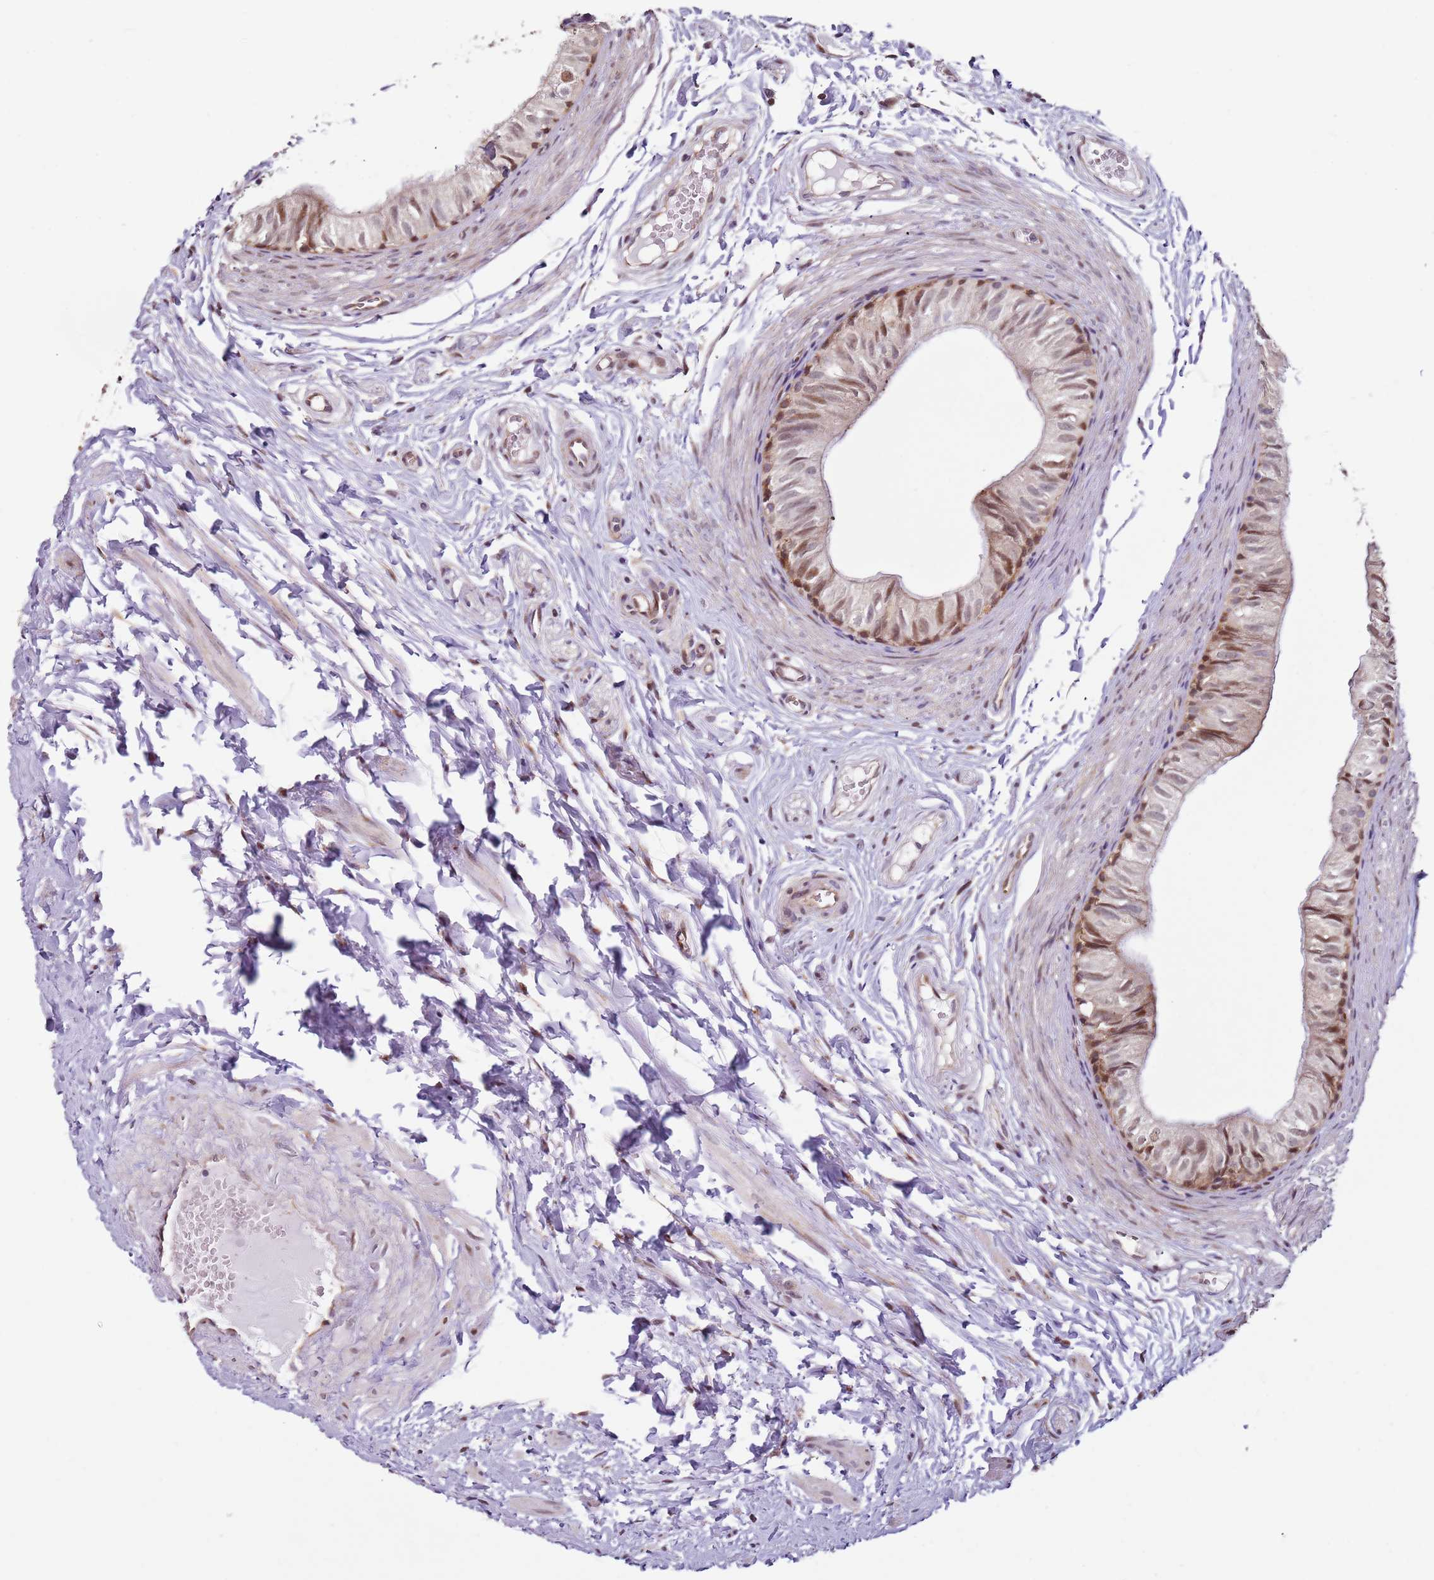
{"staining": {"intensity": "moderate", "quantity": "<25%", "location": "nuclear"}, "tissue": "epididymis", "cell_type": "Glandular cells", "image_type": "normal", "snomed": [{"axis": "morphology", "description": "Normal tissue, NOS"}, {"axis": "topography", "description": "Epididymis"}], "caption": "IHC staining of unremarkable epididymis, which reveals low levels of moderate nuclear staining in about <25% of glandular cells indicating moderate nuclear protein staining. The staining was performed using DAB (brown) for protein detection and nuclei were counterstained in hematoxylin (blue).", "gene": "PSMD4", "patient": {"sex": "male", "age": 37}}